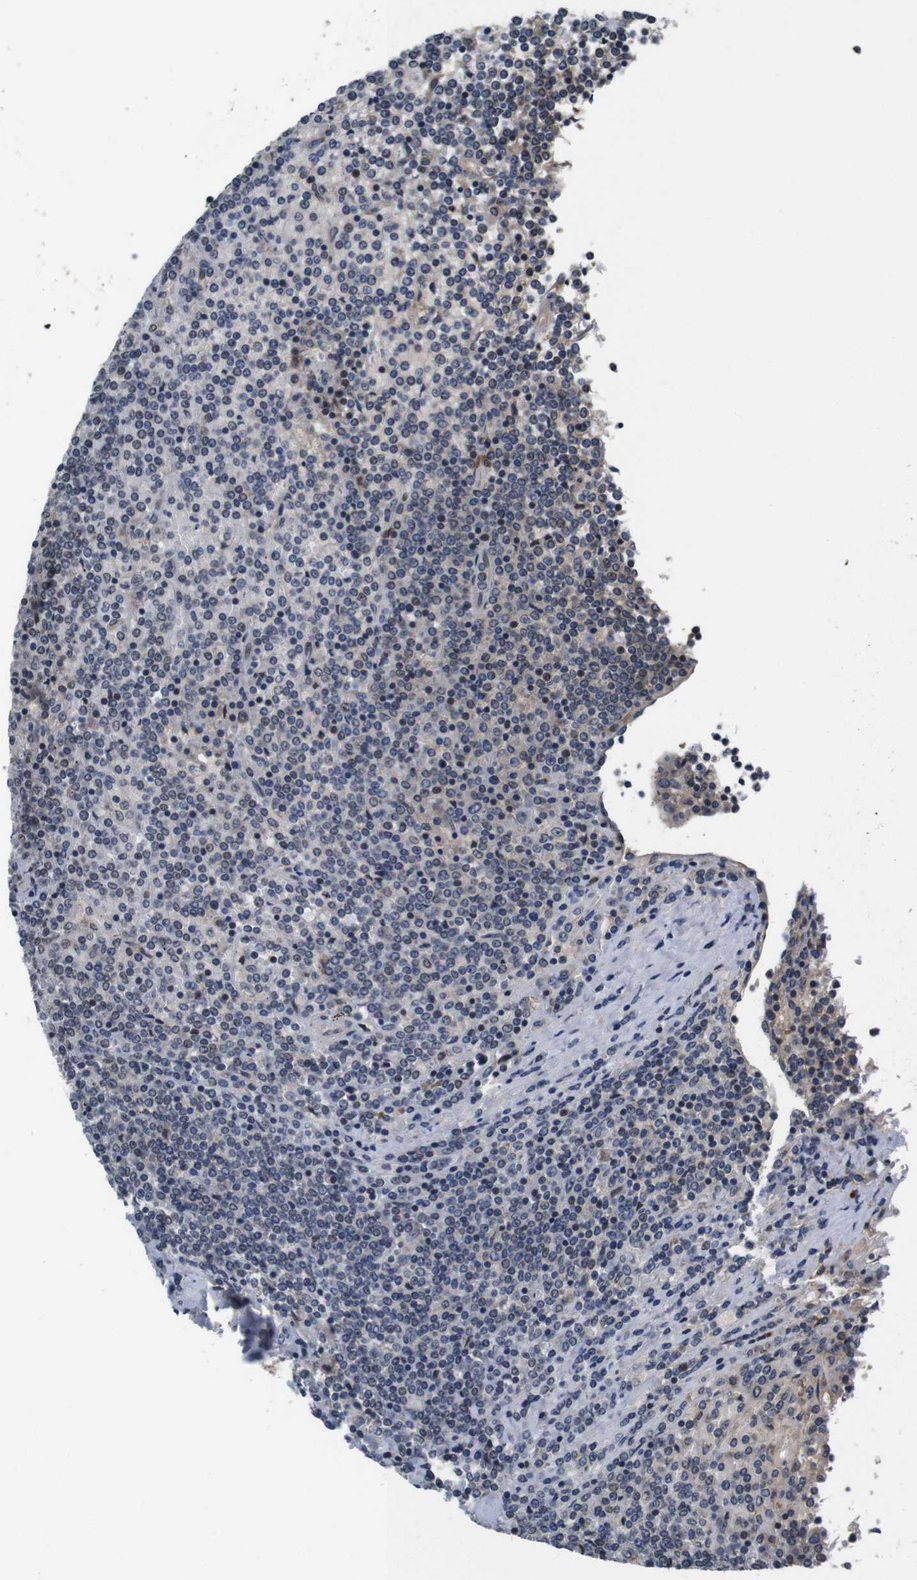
{"staining": {"intensity": "weak", "quantity": "<25%", "location": "nuclear"}, "tissue": "lymphoma", "cell_type": "Tumor cells", "image_type": "cancer", "snomed": [{"axis": "morphology", "description": "Malignant lymphoma, non-Hodgkin's type, Low grade"}, {"axis": "topography", "description": "Spleen"}], "caption": "Immunohistochemistry of human low-grade malignant lymphoma, non-Hodgkin's type displays no expression in tumor cells.", "gene": "ZBTB46", "patient": {"sex": "female", "age": 19}}